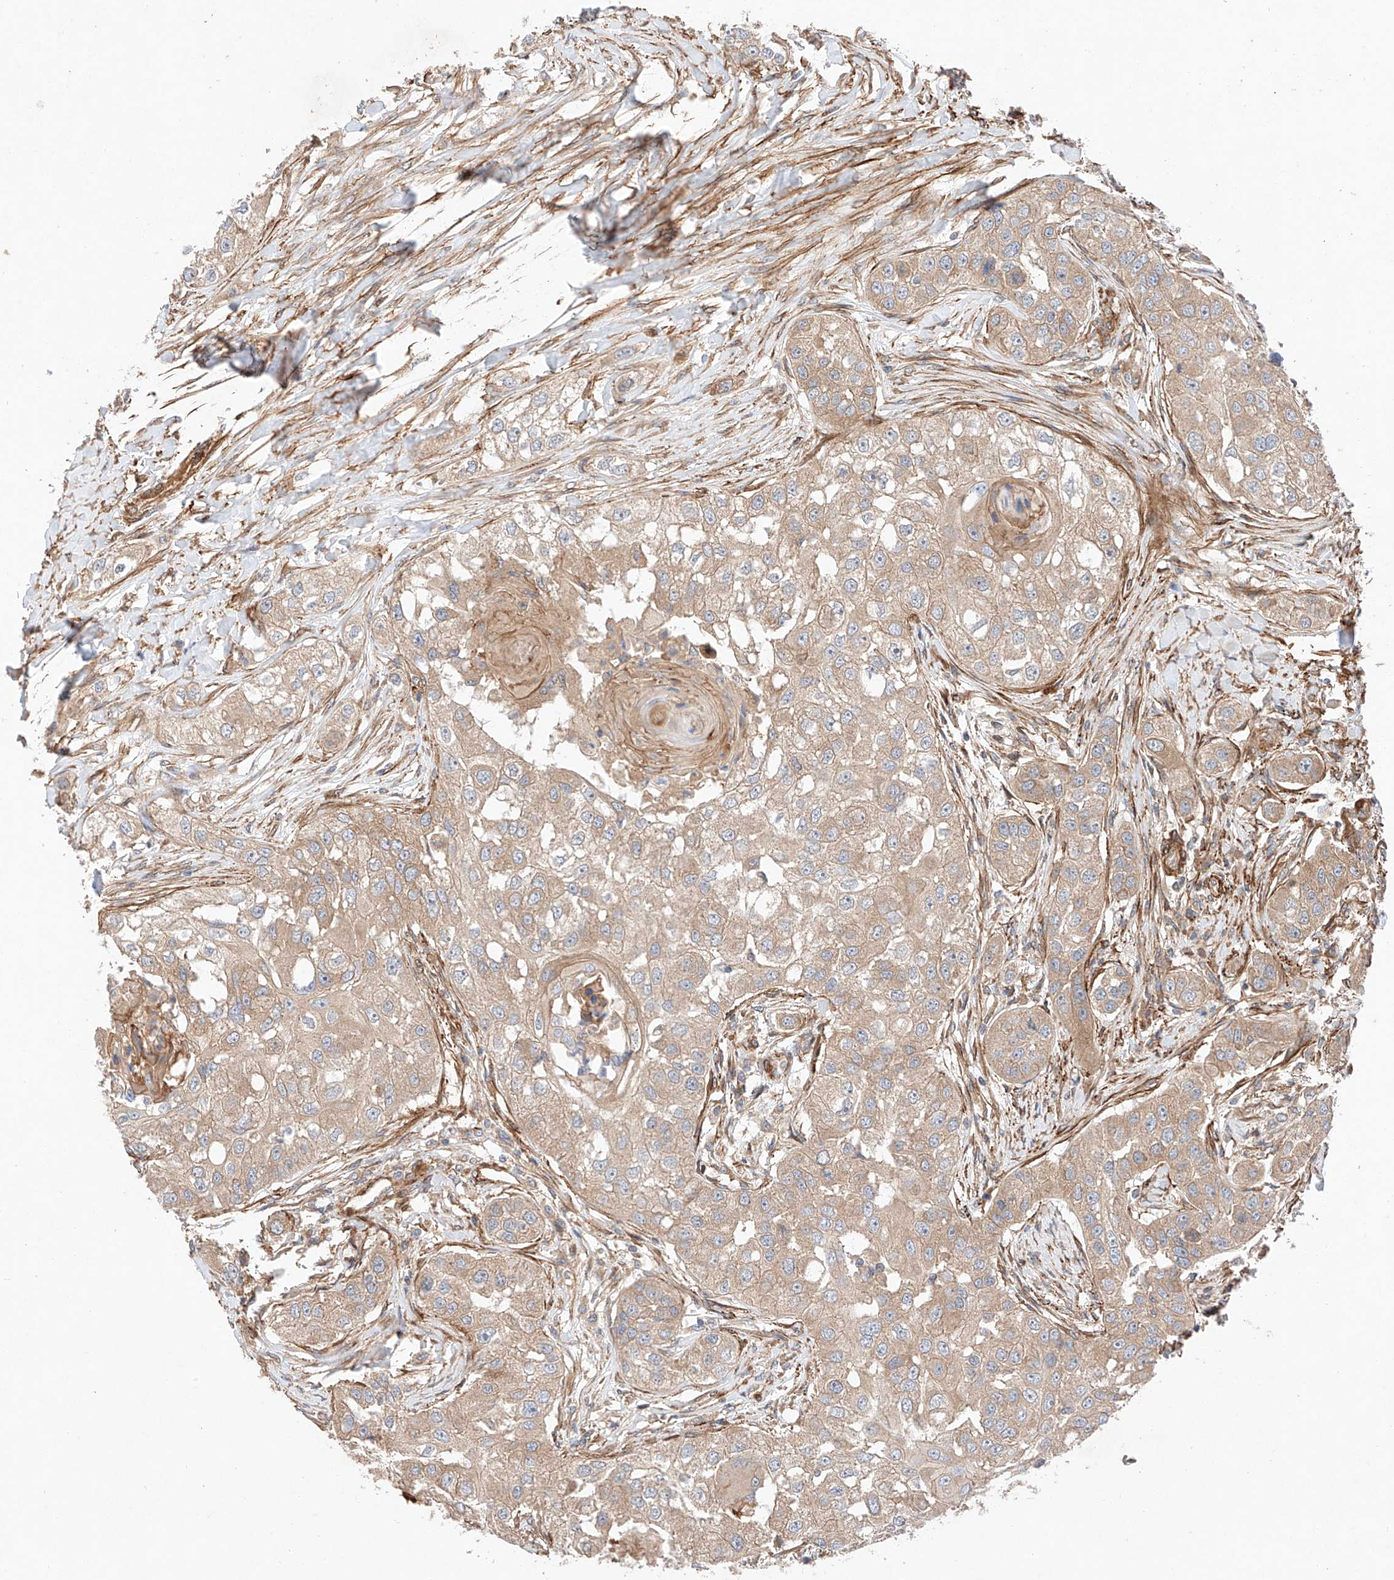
{"staining": {"intensity": "weak", "quantity": ">75%", "location": "cytoplasmic/membranous"}, "tissue": "head and neck cancer", "cell_type": "Tumor cells", "image_type": "cancer", "snomed": [{"axis": "morphology", "description": "Normal tissue, NOS"}, {"axis": "morphology", "description": "Squamous cell carcinoma, NOS"}, {"axis": "topography", "description": "Skeletal muscle"}, {"axis": "topography", "description": "Head-Neck"}], "caption": "High-magnification brightfield microscopy of head and neck squamous cell carcinoma stained with DAB (3,3'-diaminobenzidine) (brown) and counterstained with hematoxylin (blue). tumor cells exhibit weak cytoplasmic/membranous positivity is appreciated in approximately>75% of cells.", "gene": "RAB23", "patient": {"sex": "male", "age": 51}}